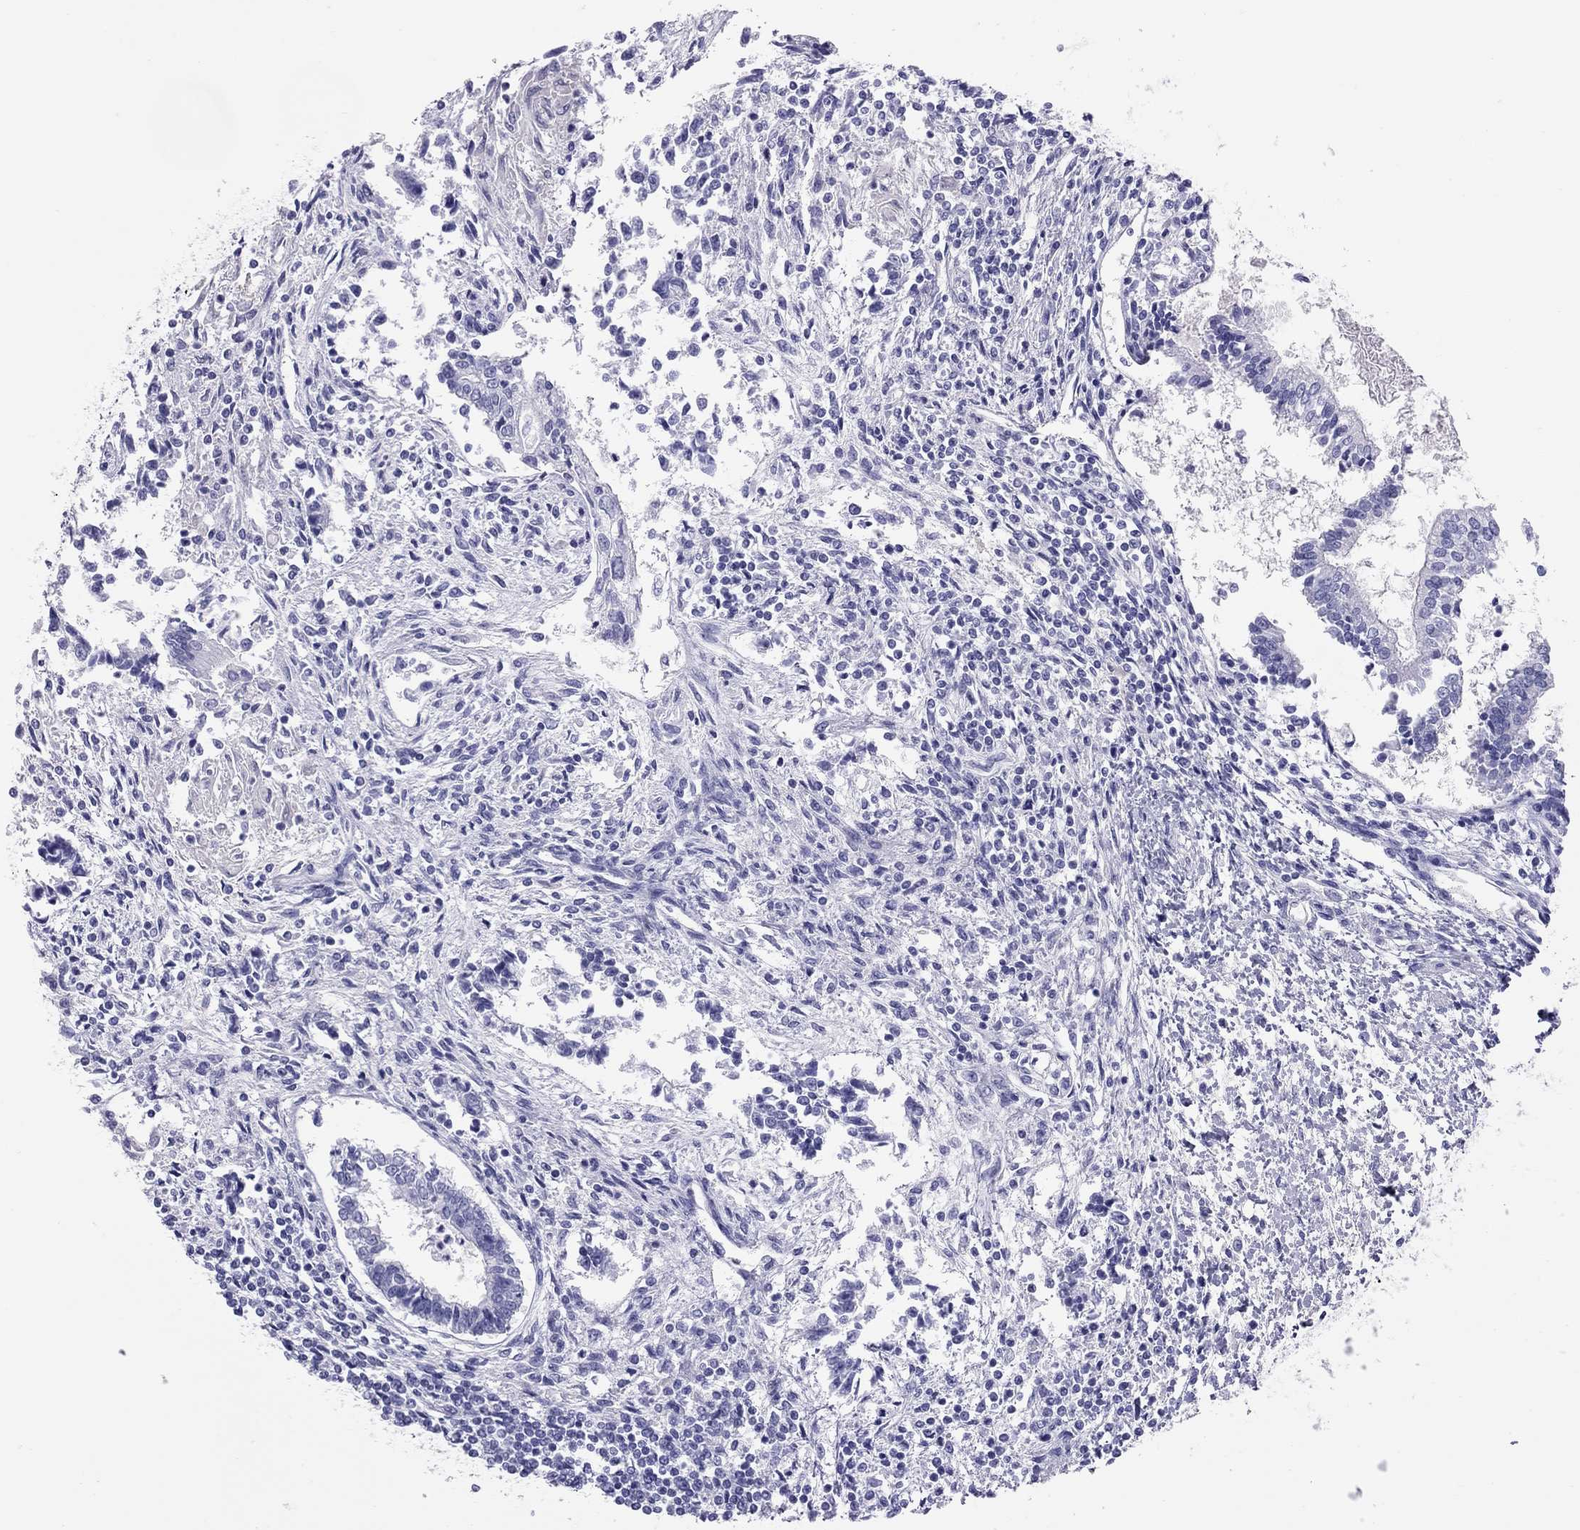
{"staining": {"intensity": "negative", "quantity": "none", "location": "none"}, "tissue": "testis cancer", "cell_type": "Tumor cells", "image_type": "cancer", "snomed": [{"axis": "morphology", "description": "Carcinoma, Embryonal, NOS"}, {"axis": "topography", "description": "Testis"}], "caption": "Tumor cells are negative for brown protein staining in testis embryonal carcinoma.", "gene": "PSMB11", "patient": {"sex": "male", "age": 37}}